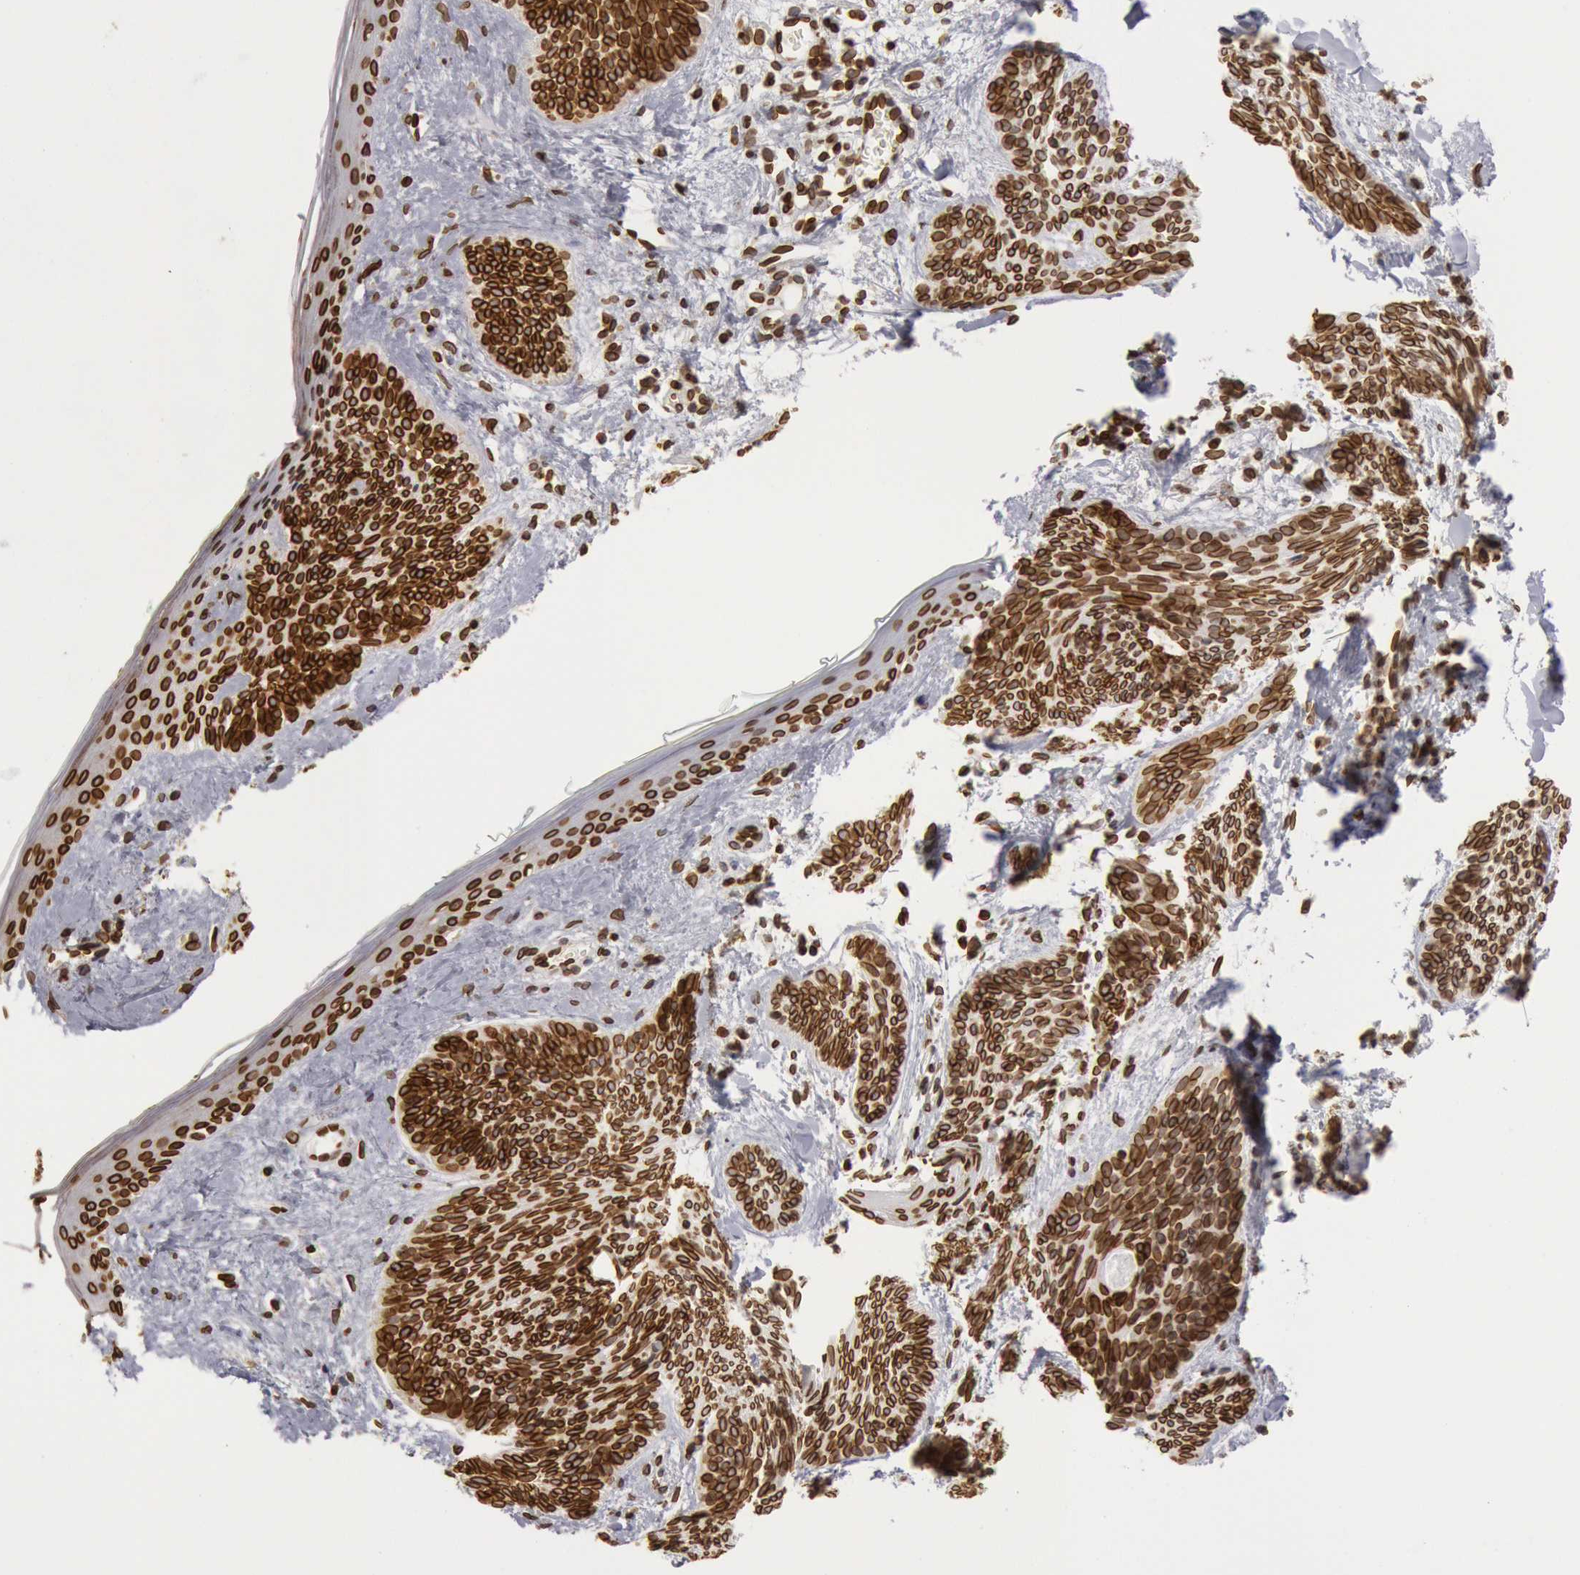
{"staining": {"intensity": "strong", "quantity": ">75%", "location": "cytoplasmic/membranous,nuclear"}, "tissue": "skin cancer", "cell_type": "Tumor cells", "image_type": "cancer", "snomed": [{"axis": "morphology", "description": "Basal cell carcinoma"}, {"axis": "topography", "description": "Skin"}], "caption": "Basal cell carcinoma (skin) stained with DAB (3,3'-diaminobenzidine) IHC reveals high levels of strong cytoplasmic/membranous and nuclear positivity in approximately >75% of tumor cells.", "gene": "SUN2", "patient": {"sex": "female", "age": 81}}